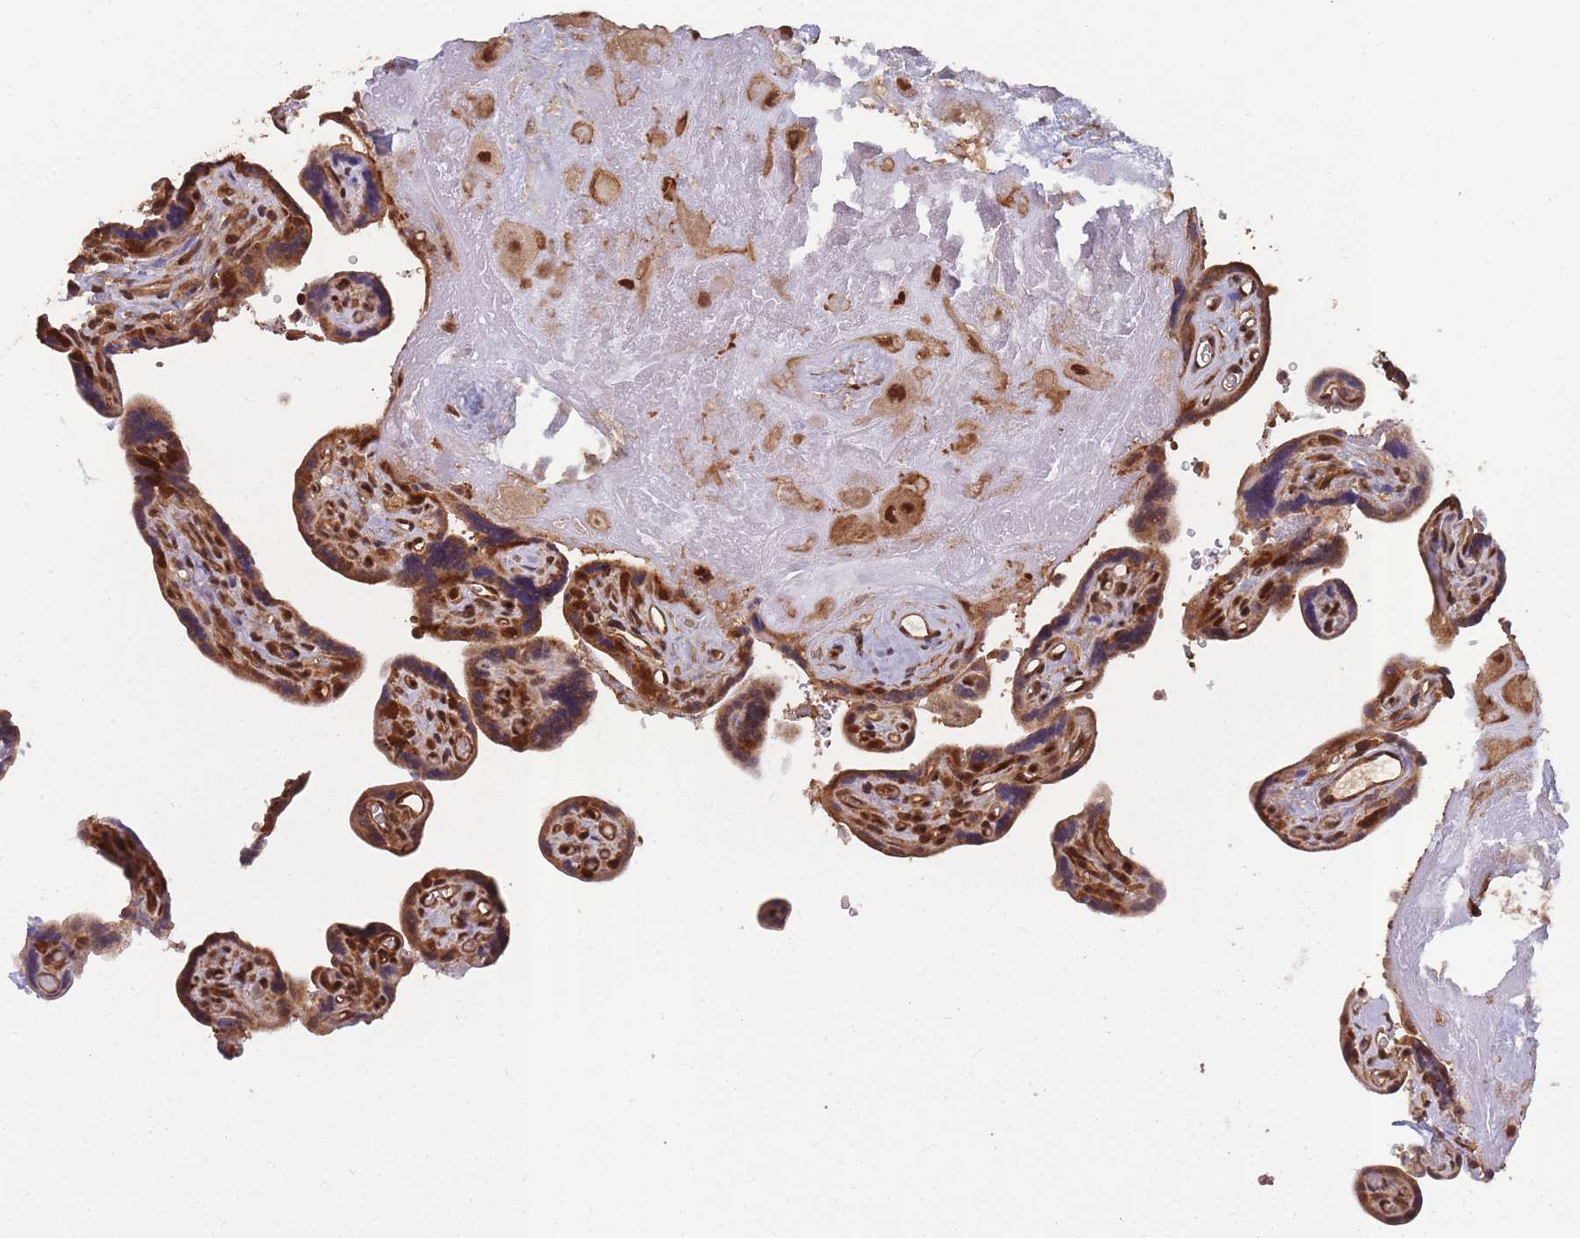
{"staining": {"intensity": "moderate", "quantity": ">75%", "location": "cytoplasmic/membranous,nuclear"}, "tissue": "placenta", "cell_type": "Decidual cells", "image_type": "normal", "snomed": [{"axis": "morphology", "description": "Normal tissue, NOS"}, {"axis": "topography", "description": "Placenta"}], "caption": "A micrograph showing moderate cytoplasmic/membranous,nuclear positivity in approximately >75% of decidual cells in benign placenta, as visualized by brown immunohistochemical staining.", "gene": "PPP6R3", "patient": {"sex": "female", "age": 39}}